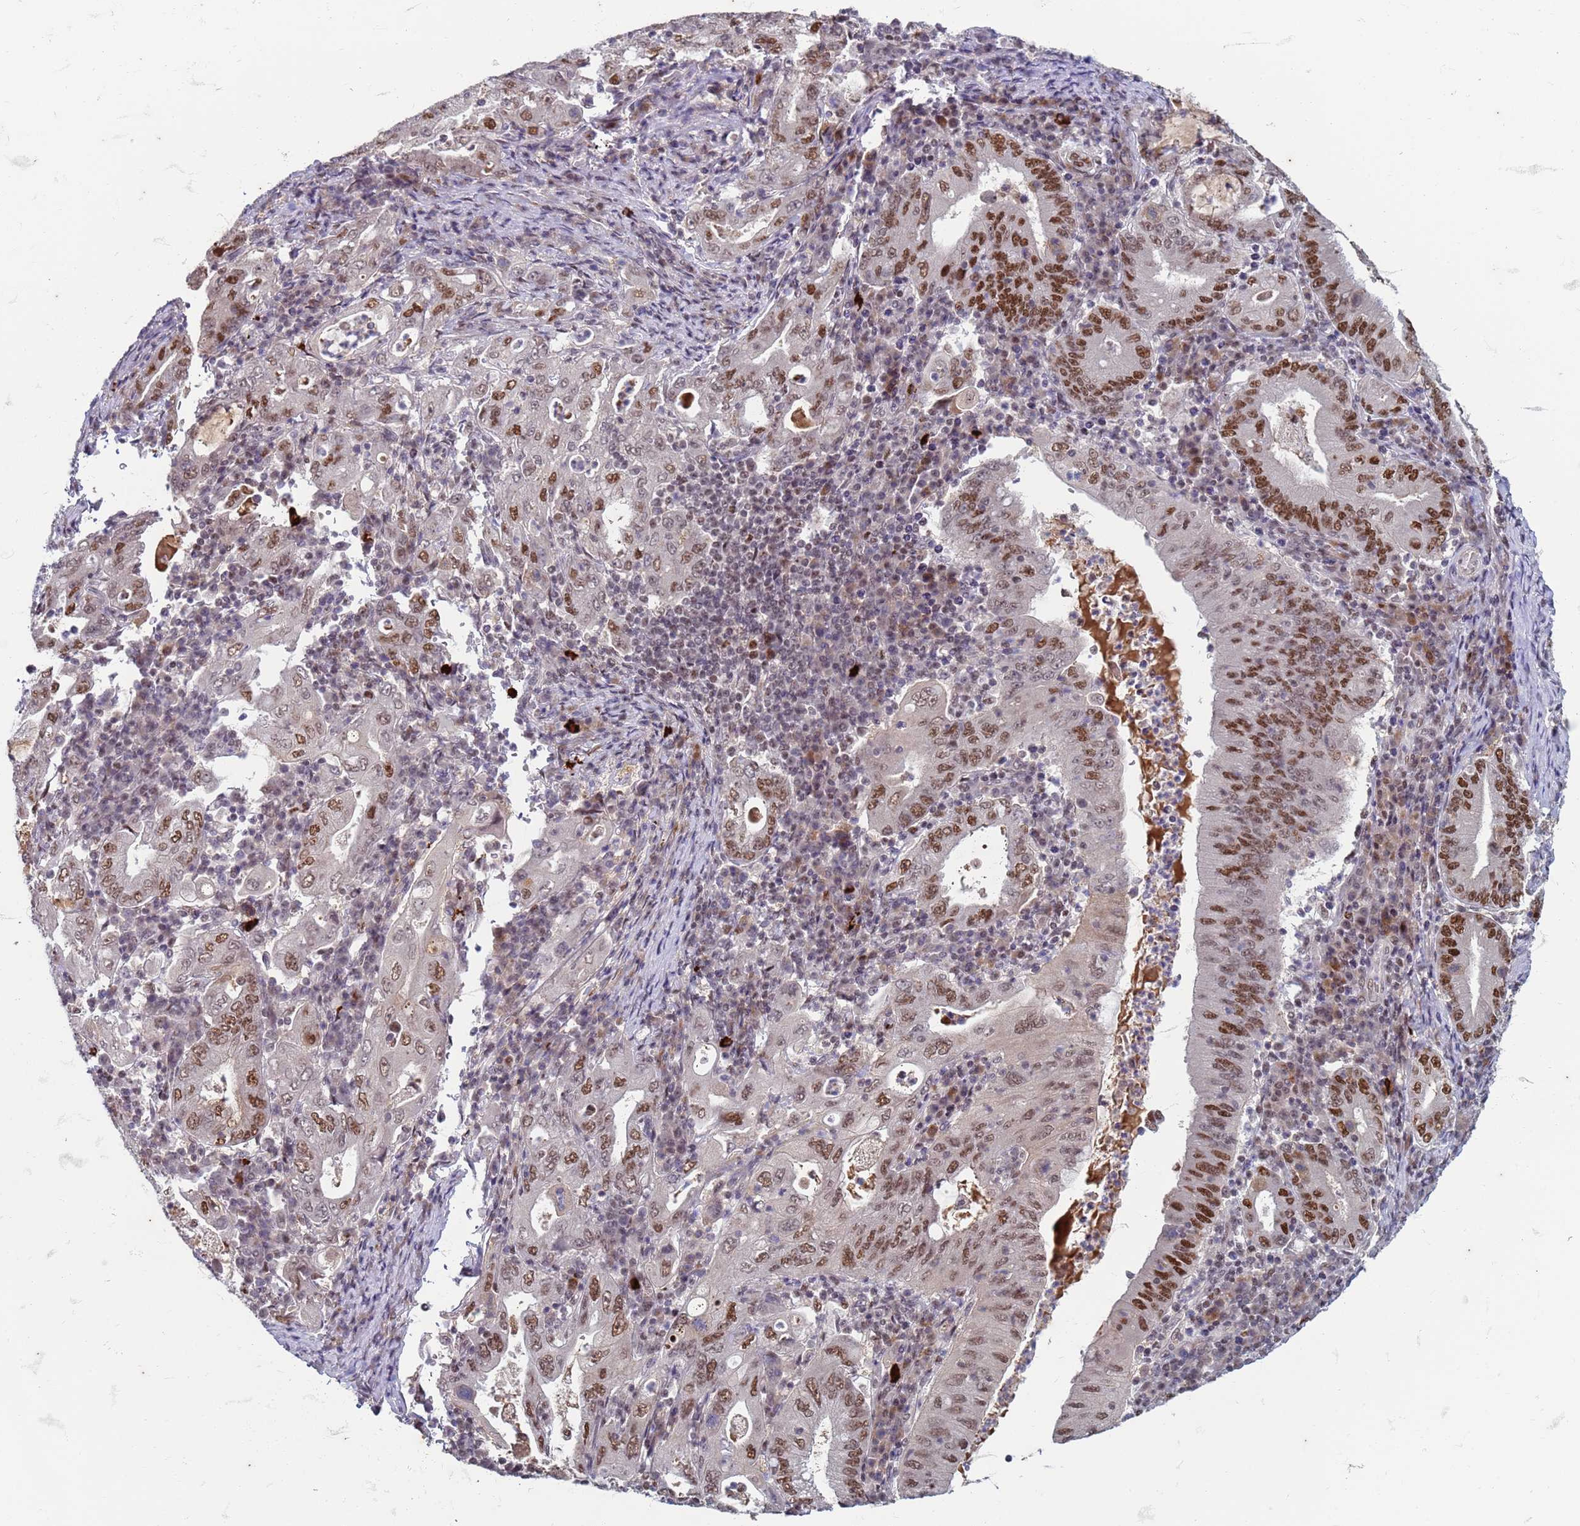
{"staining": {"intensity": "moderate", "quantity": ">75%", "location": "nuclear"}, "tissue": "stomach cancer", "cell_type": "Tumor cells", "image_type": "cancer", "snomed": [{"axis": "morphology", "description": "Normal tissue, NOS"}, {"axis": "morphology", "description": "Adenocarcinoma, NOS"}, {"axis": "topography", "description": "Esophagus"}, {"axis": "topography", "description": "Stomach, upper"}, {"axis": "topography", "description": "Peripheral nerve tissue"}], "caption": "IHC of stomach adenocarcinoma exhibits medium levels of moderate nuclear staining in approximately >75% of tumor cells.", "gene": "TRMT6", "patient": {"sex": "male", "age": 62}}